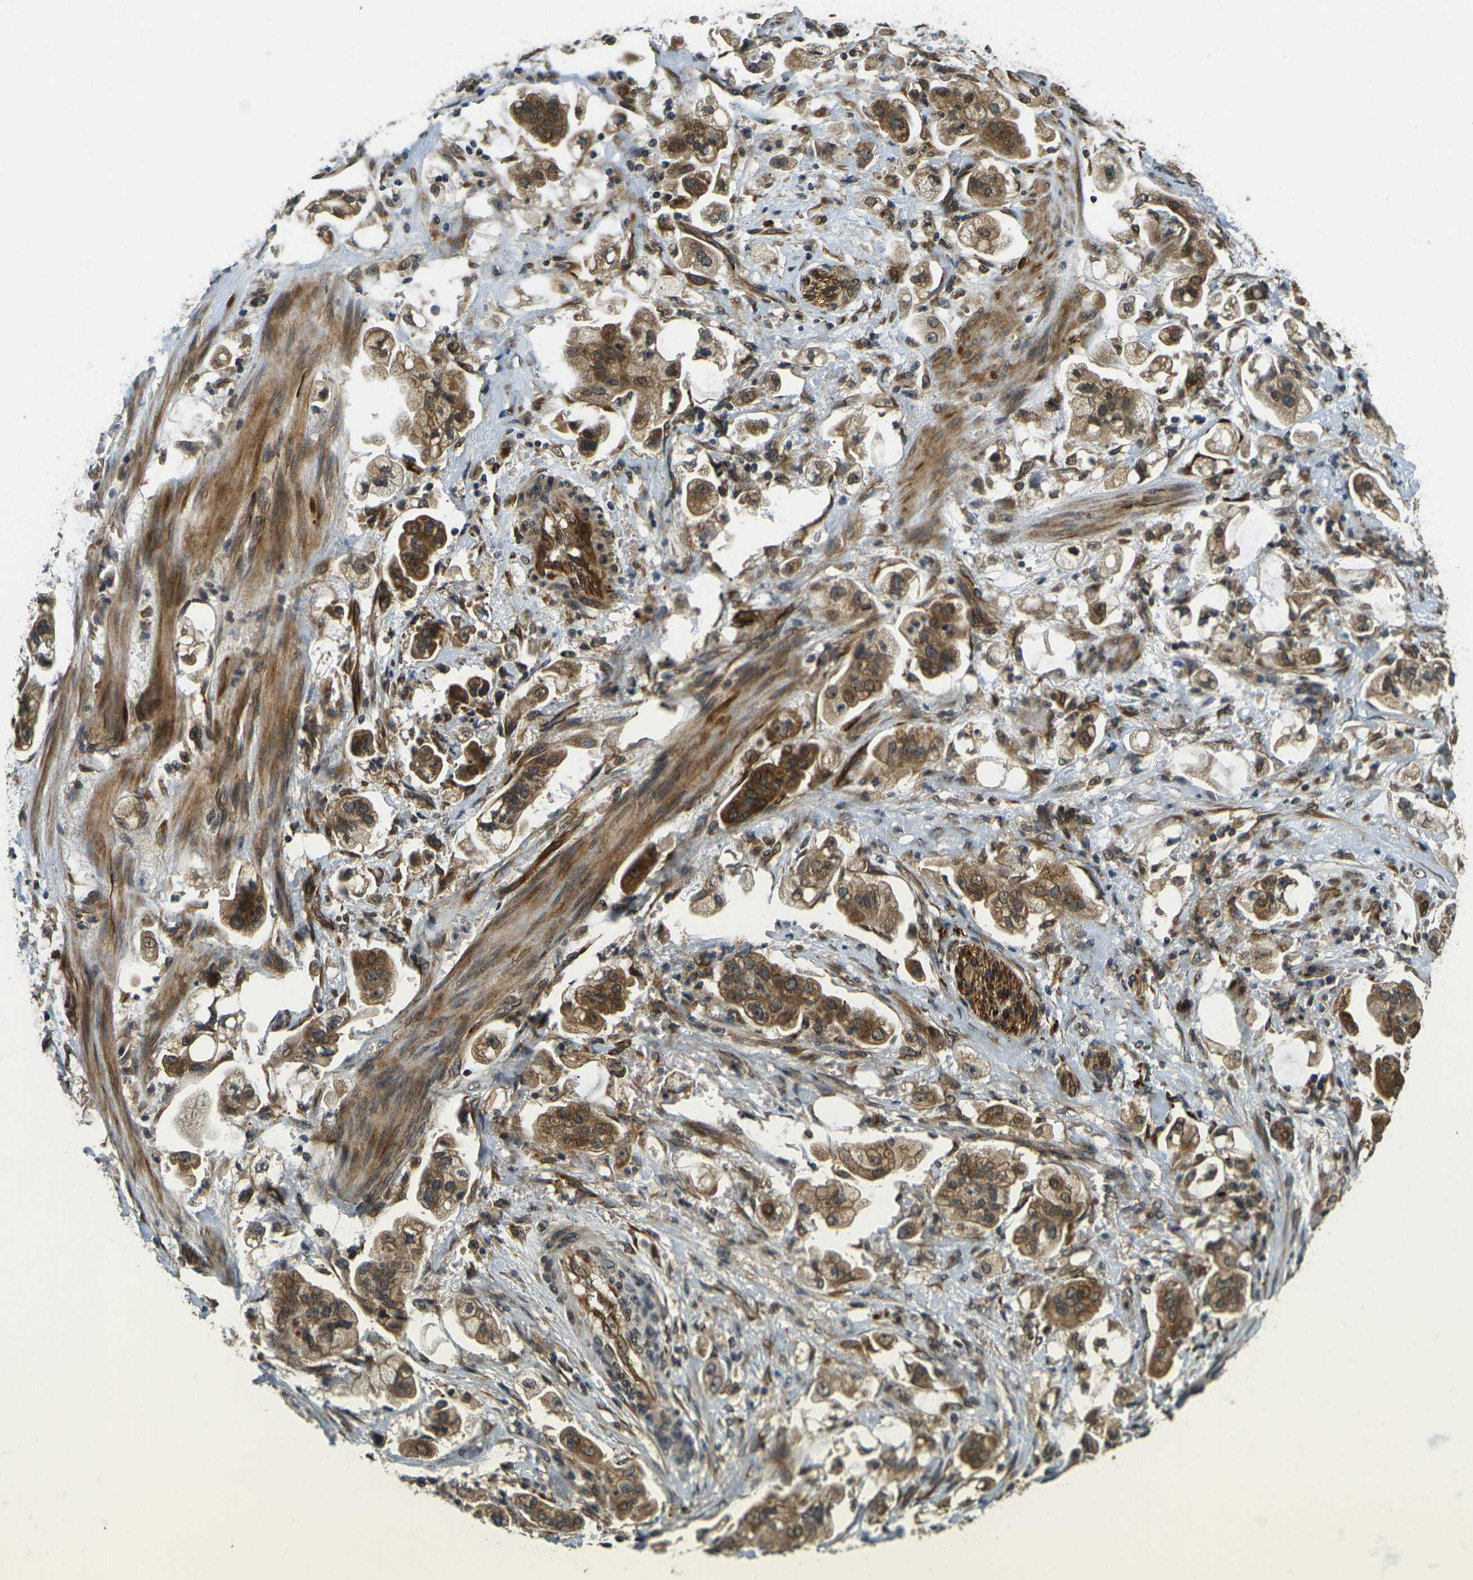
{"staining": {"intensity": "moderate", "quantity": ">75%", "location": "cytoplasmic/membranous"}, "tissue": "stomach cancer", "cell_type": "Tumor cells", "image_type": "cancer", "snomed": [{"axis": "morphology", "description": "Adenocarcinoma, NOS"}, {"axis": "topography", "description": "Stomach"}], "caption": "A medium amount of moderate cytoplasmic/membranous expression is present in approximately >75% of tumor cells in stomach cancer (adenocarcinoma) tissue.", "gene": "FUT11", "patient": {"sex": "male", "age": 62}}